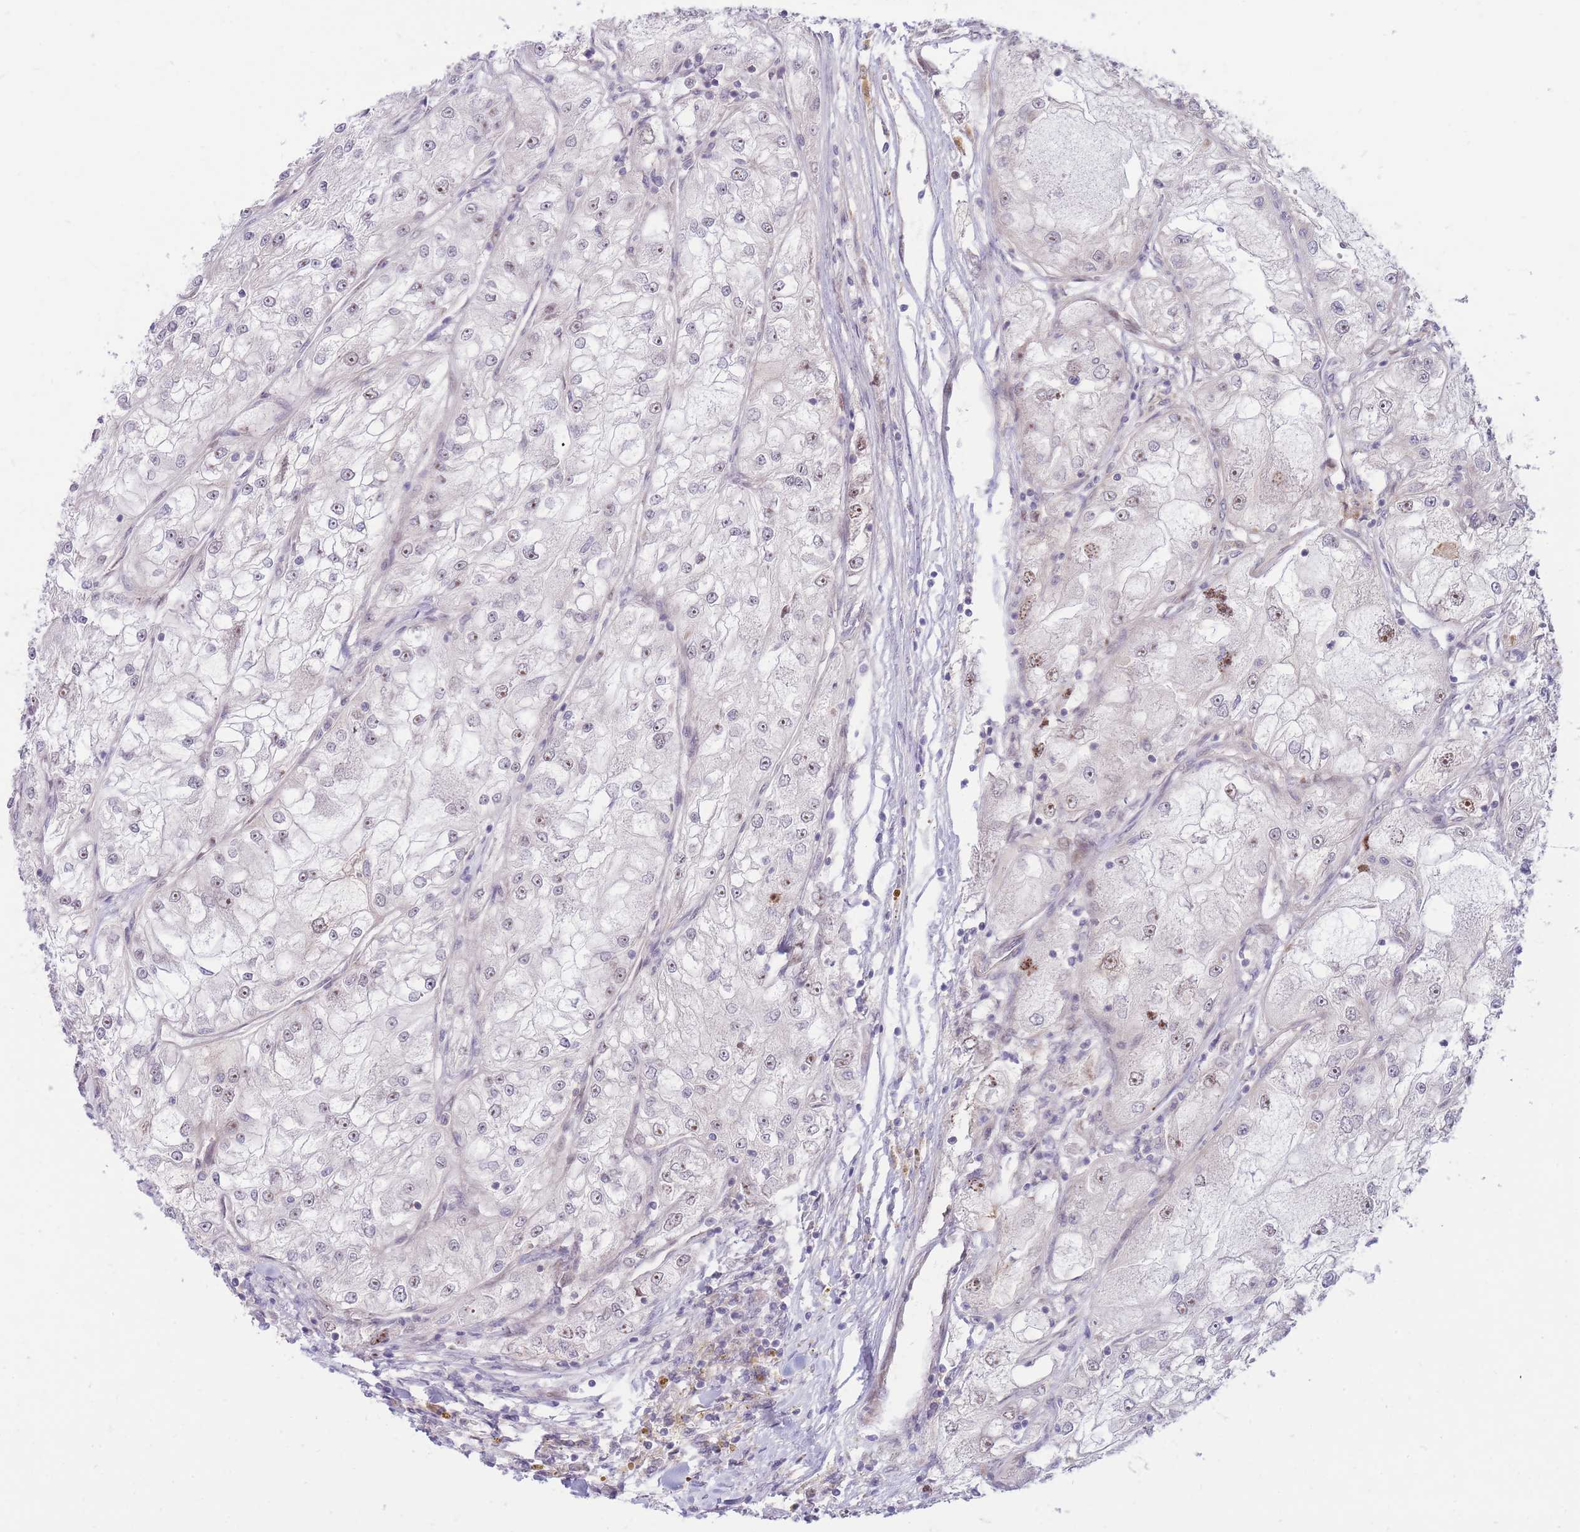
{"staining": {"intensity": "weak", "quantity": "<25%", "location": "nuclear"}, "tissue": "renal cancer", "cell_type": "Tumor cells", "image_type": "cancer", "snomed": [{"axis": "morphology", "description": "Adenocarcinoma, NOS"}, {"axis": "topography", "description": "Kidney"}], "caption": "Protein analysis of adenocarcinoma (renal) reveals no significant positivity in tumor cells.", "gene": "ERICH6B", "patient": {"sex": "female", "age": 72}}